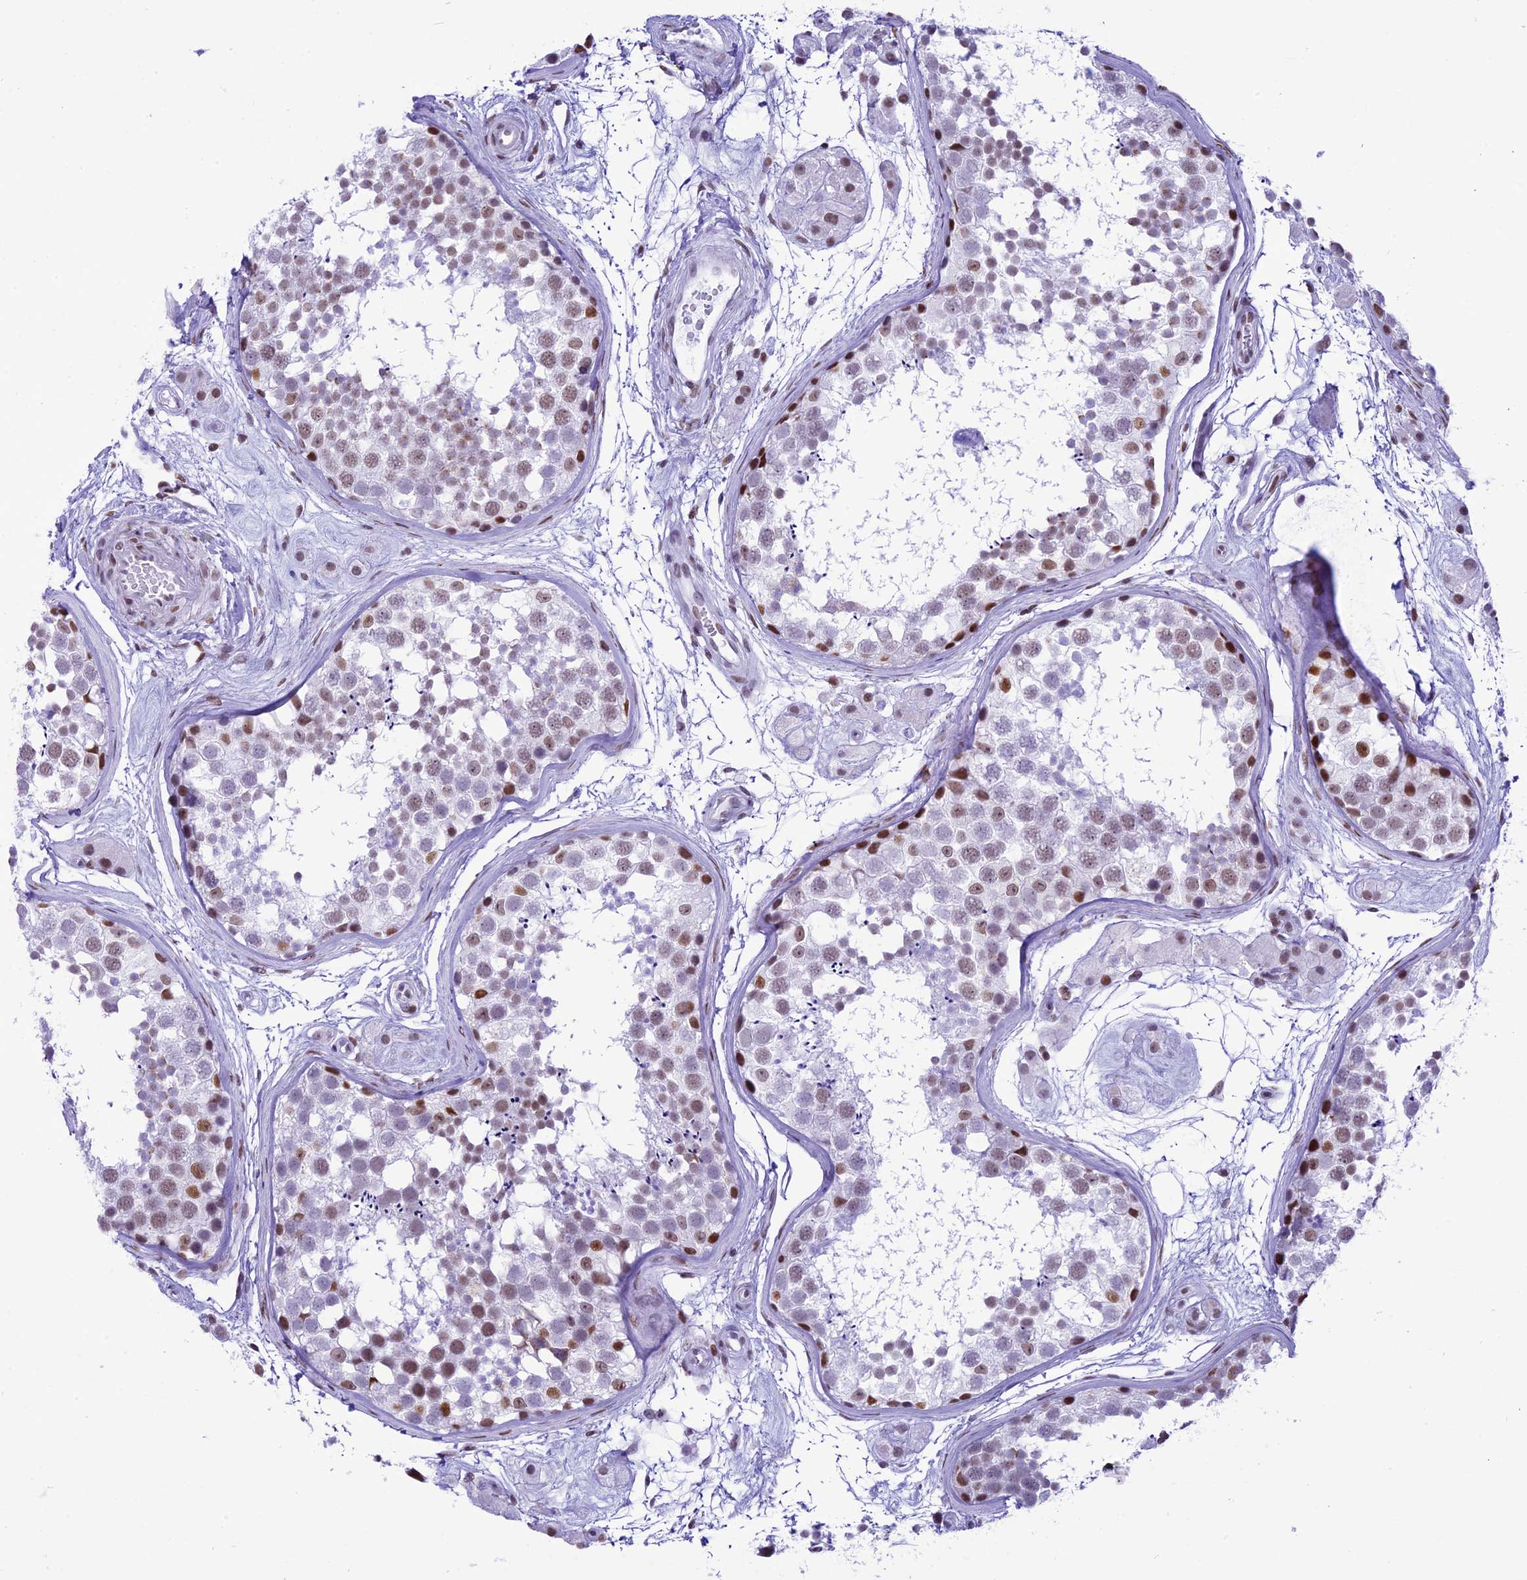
{"staining": {"intensity": "moderate", "quantity": "<25%", "location": "nuclear"}, "tissue": "testis", "cell_type": "Cells in seminiferous ducts", "image_type": "normal", "snomed": [{"axis": "morphology", "description": "Normal tissue, NOS"}, {"axis": "topography", "description": "Testis"}], "caption": "Immunohistochemical staining of unremarkable human testis demonstrates <25% levels of moderate nuclear protein positivity in about <25% of cells in seminiferous ducts.", "gene": "RPS6KB1", "patient": {"sex": "male", "age": 56}}